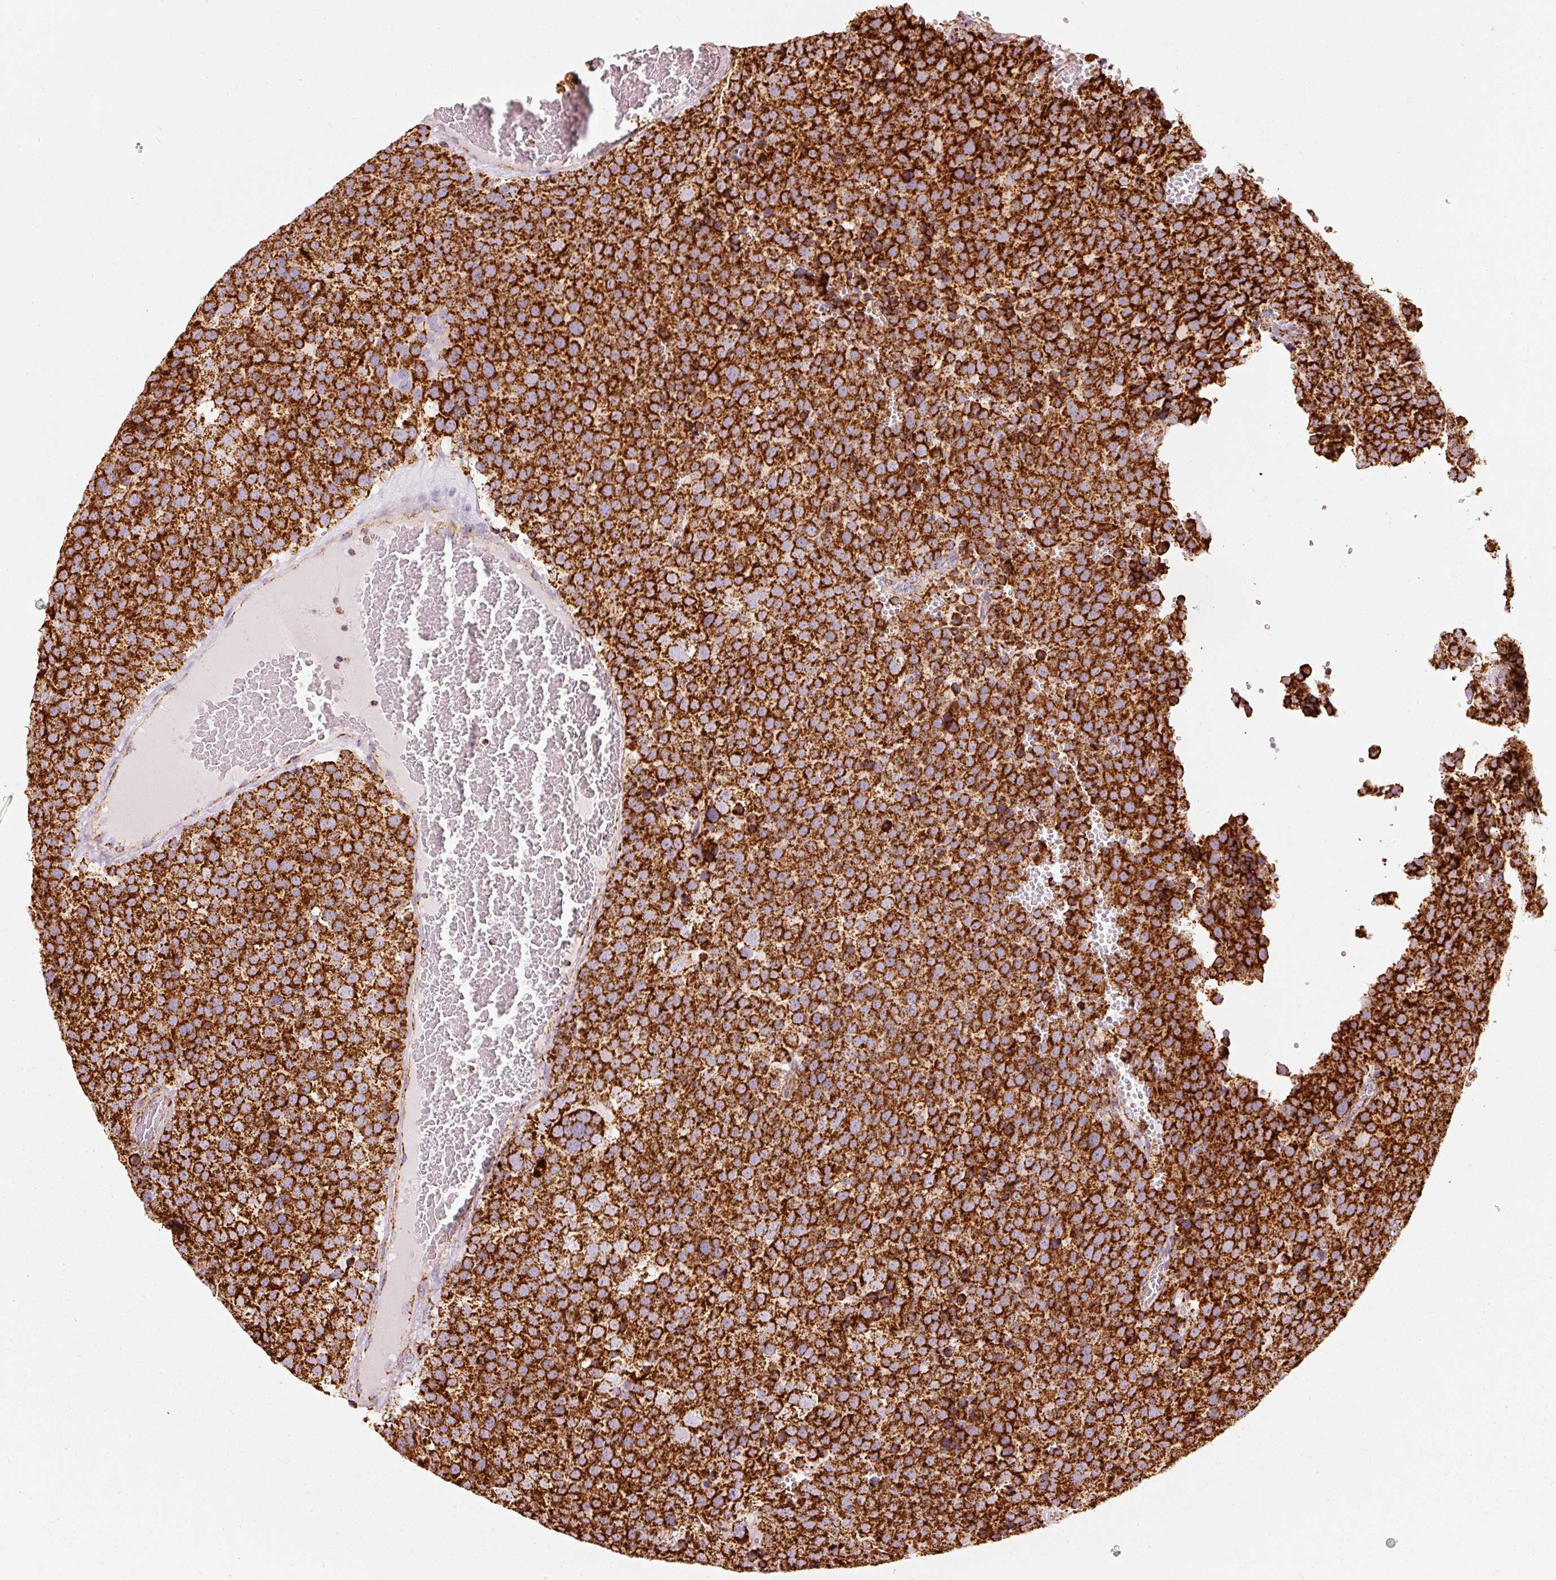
{"staining": {"intensity": "strong", "quantity": ">75%", "location": "cytoplasmic/membranous"}, "tissue": "testis cancer", "cell_type": "Tumor cells", "image_type": "cancer", "snomed": [{"axis": "morphology", "description": "Seminoma, NOS"}, {"axis": "topography", "description": "Testis"}], "caption": "Protein expression analysis of human seminoma (testis) reveals strong cytoplasmic/membranous positivity in about >75% of tumor cells.", "gene": "MT-CO2", "patient": {"sex": "male", "age": 71}}